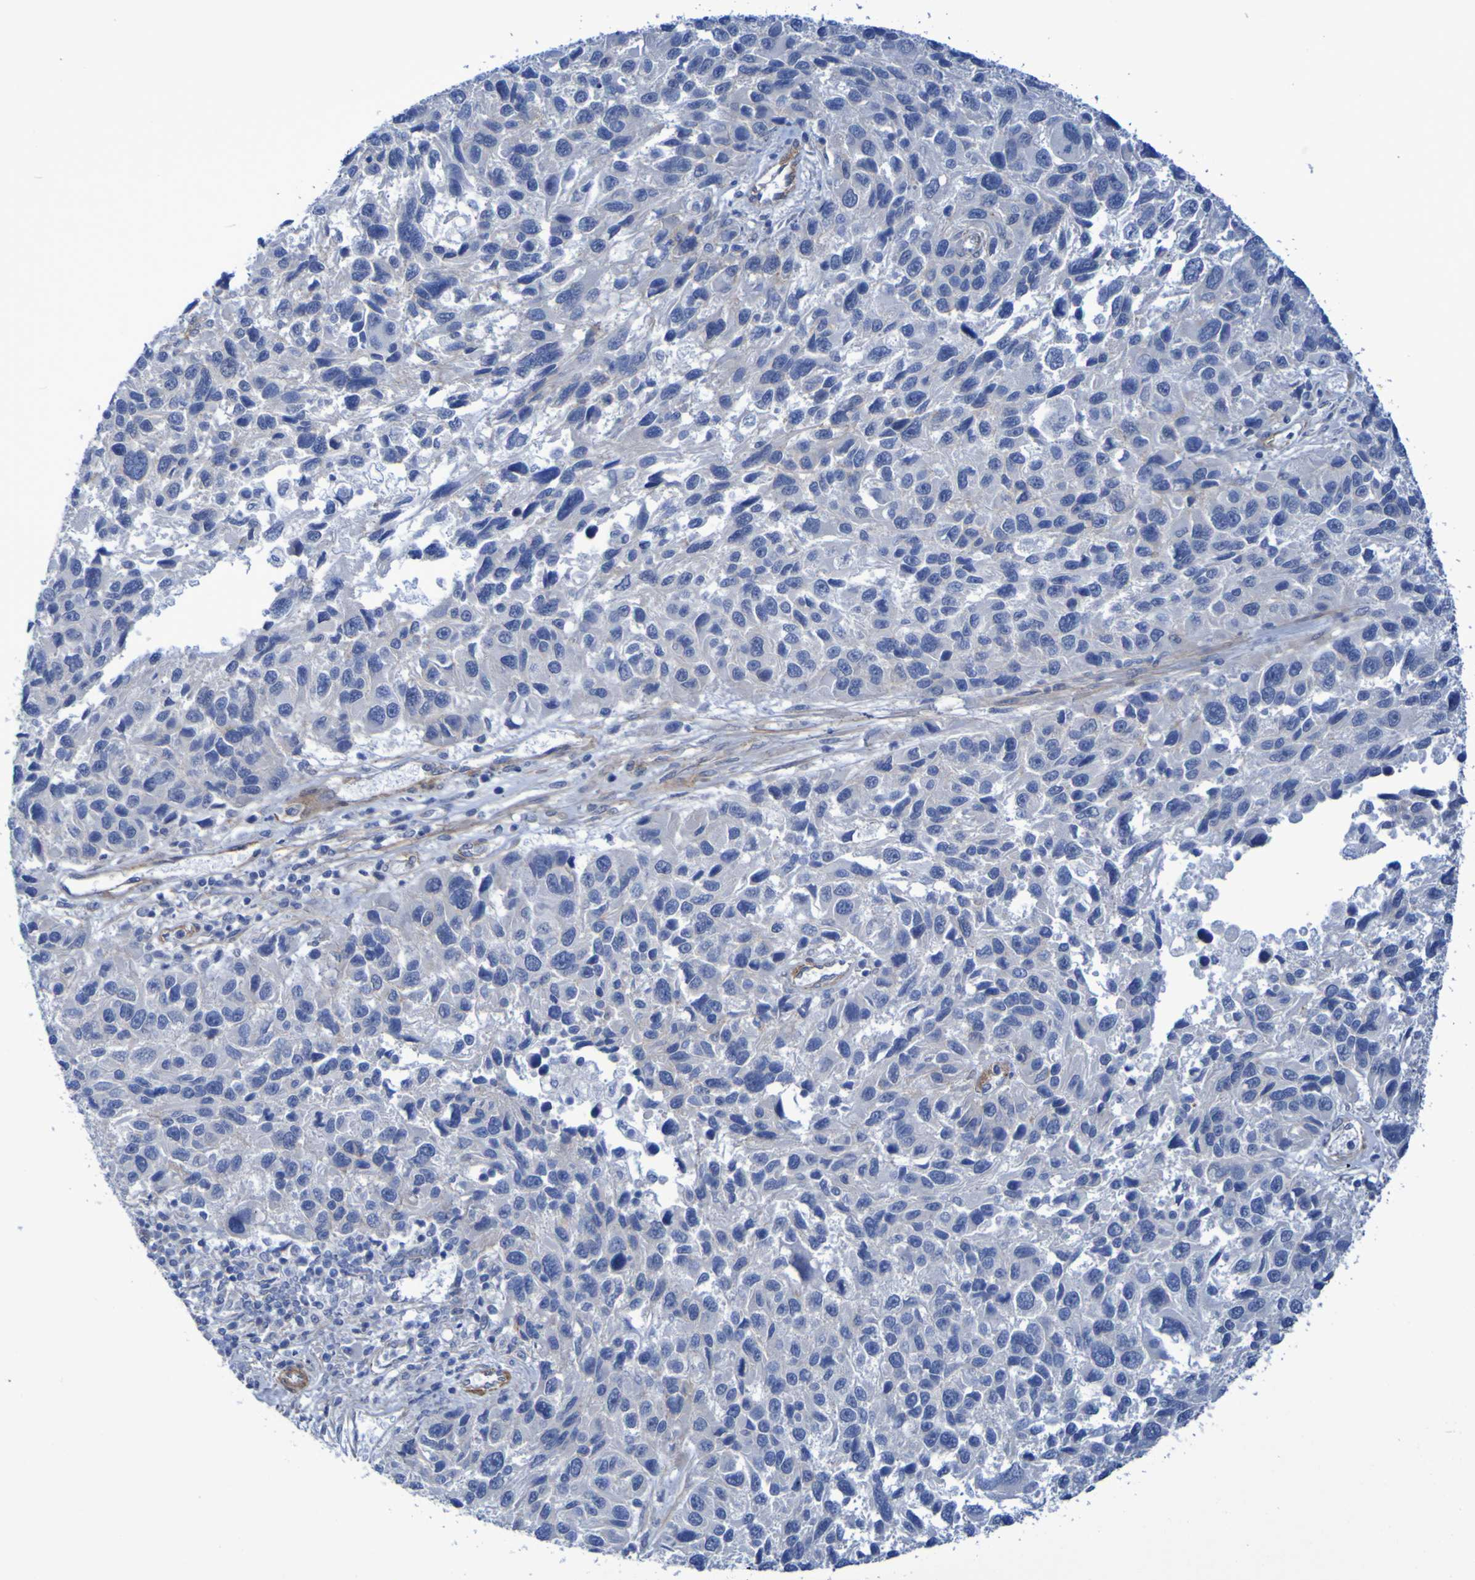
{"staining": {"intensity": "negative", "quantity": "none", "location": "none"}, "tissue": "melanoma", "cell_type": "Tumor cells", "image_type": "cancer", "snomed": [{"axis": "morphology", "description": "Malignant melanoma, NOS"}, {"axis": "topography", "description": "Skin"}], "caption": "Immunohistochemistry image of neoplastic tissue: human malignant melanoma stained with DAB shows no significant protein positivity in tumor cells.", "gene": "LPP", "patient": {"sex": "male", "age": 53}}